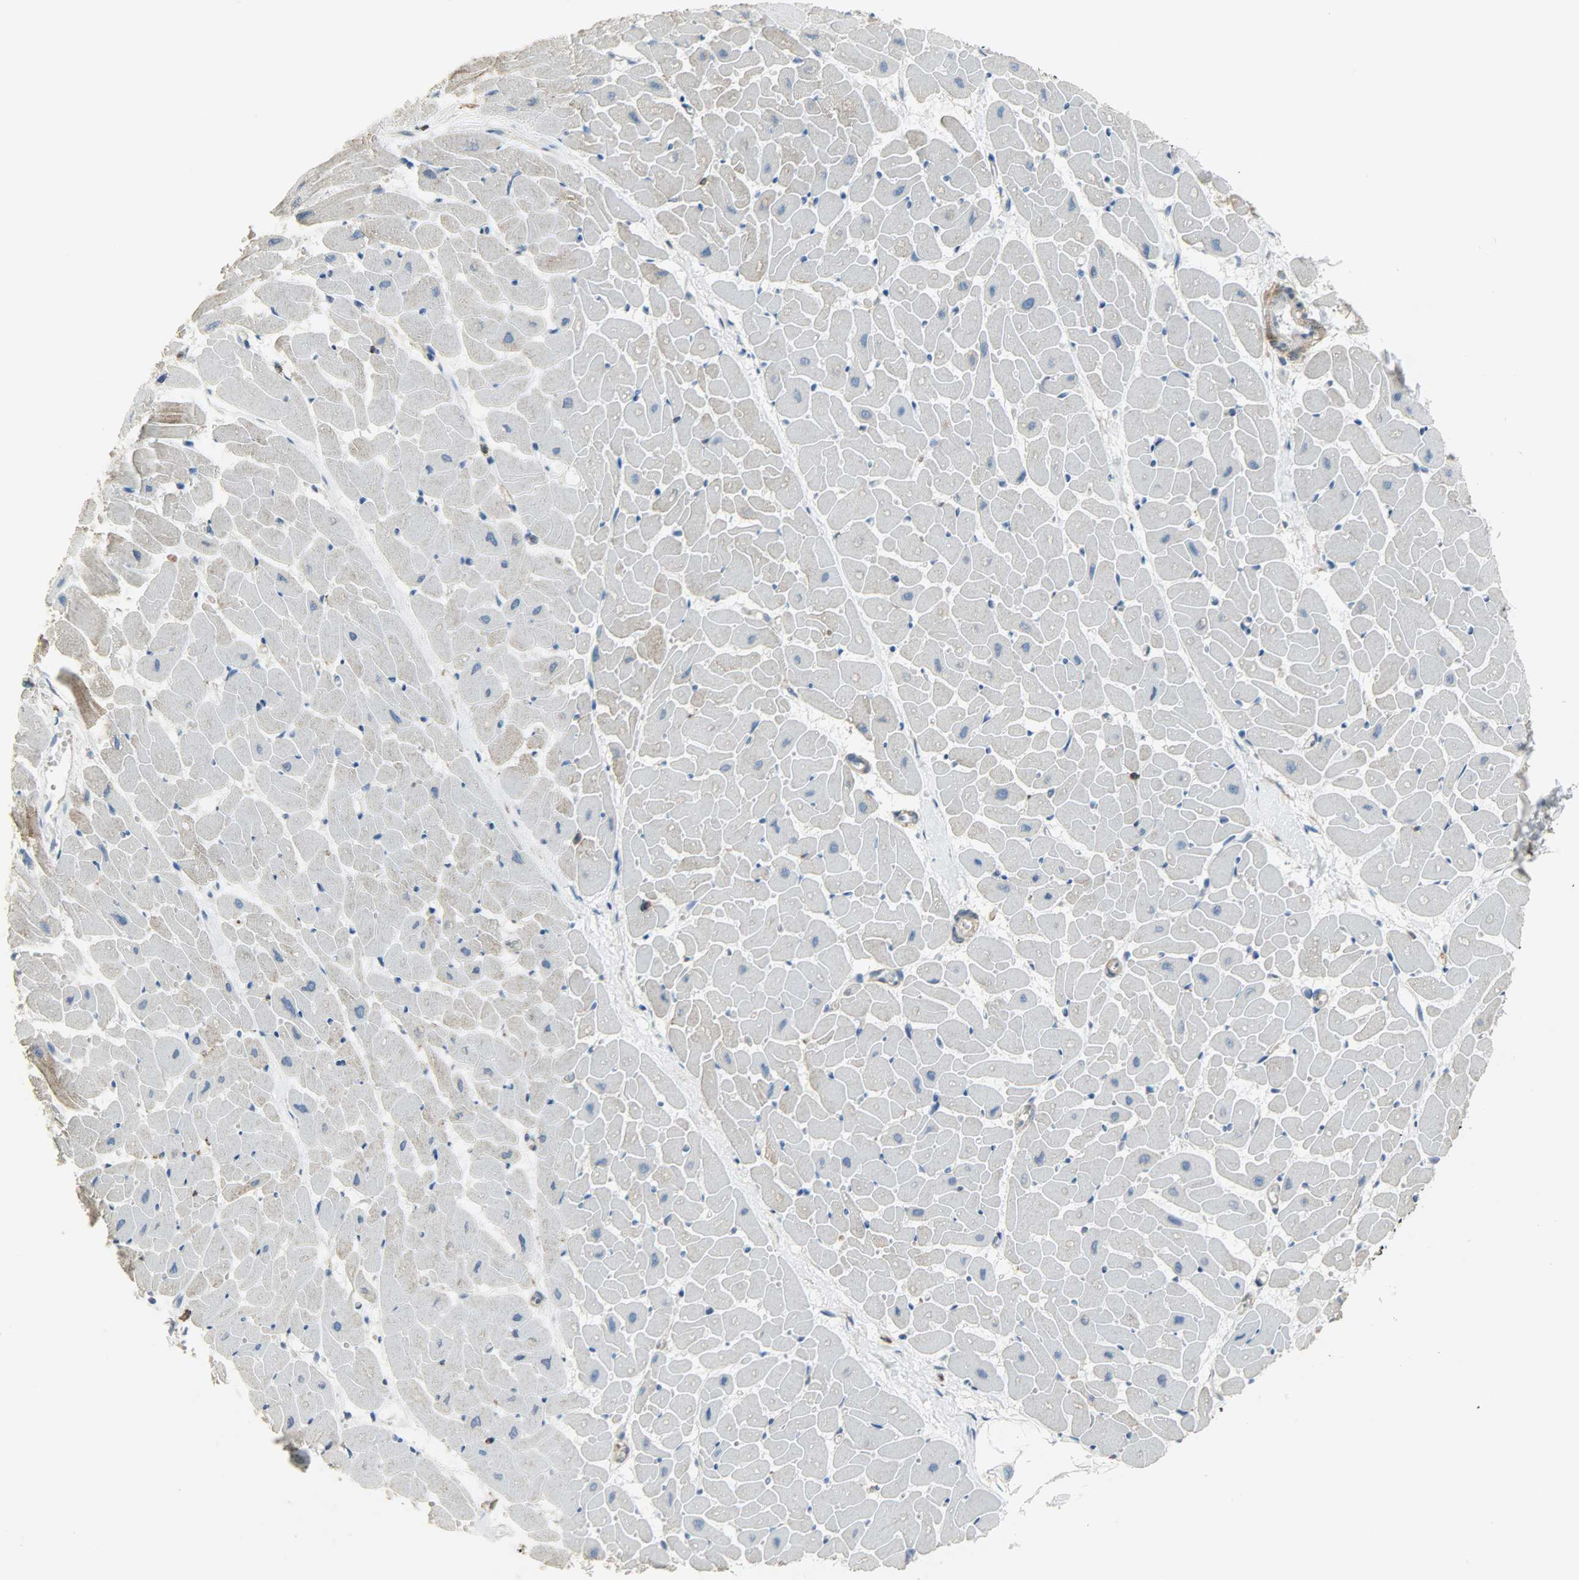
{"staining": {"intensity": "negative", "quantity": "none", "location": "none"}, "tissue": "heart muscle", "cell_type": "Cardiomyocytes", "image_type": "normal", "snomed": [{"axis": "morphology", "description": "Normal tissue, NOS"}, {"axis": "topography", "description": "Heart"}], "caption": "Protein analysis of normal heart muscle shows no significant positivity in cardiomyocytes. The staining is performed using DAB (3,3'-diaminobenzidine) brown chromogen with nuclei counter-stained in using hematoxylin.", "gene": "DNAJA4", "patient": {"sex": "female", "age": 19}}